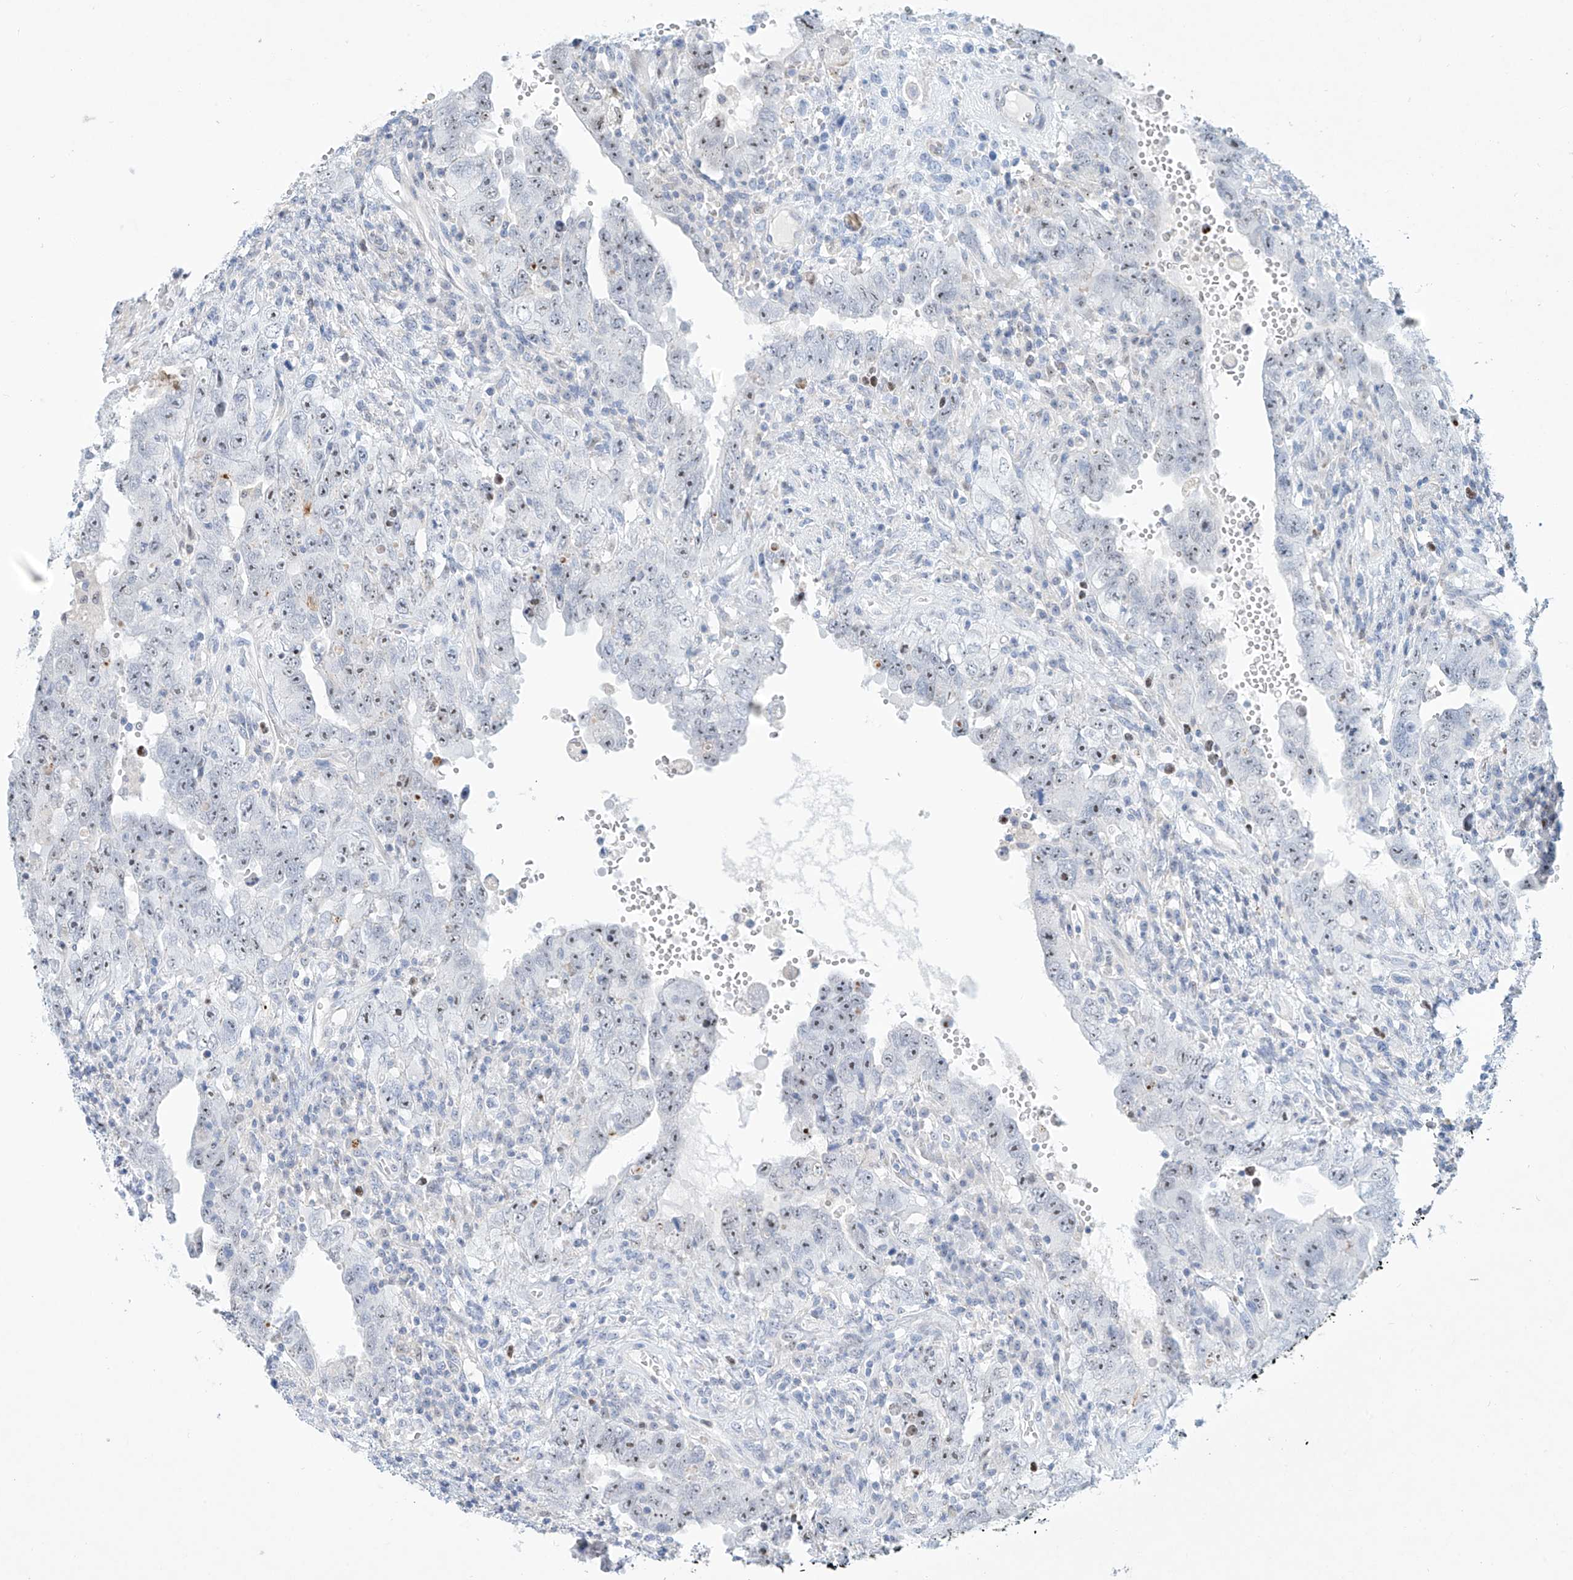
{"staining": {"intensity": "negative", "quantity": "none", "location": "none"}, "tissue": "testis cancer", "cell_type": "Tumor cells", "image_type": "cancer", "snomed": [{"axis": "morphology", "description": "Carcinoma, Embryonal, NOS"}, {"axis": "topography", "description": "Testis"}], "caption": "Tumor cells are negative for brown protein staining in testis embryonal carcinoma.", "gene": "SNU13", "patient": {"sex": "male", "age": 26}}